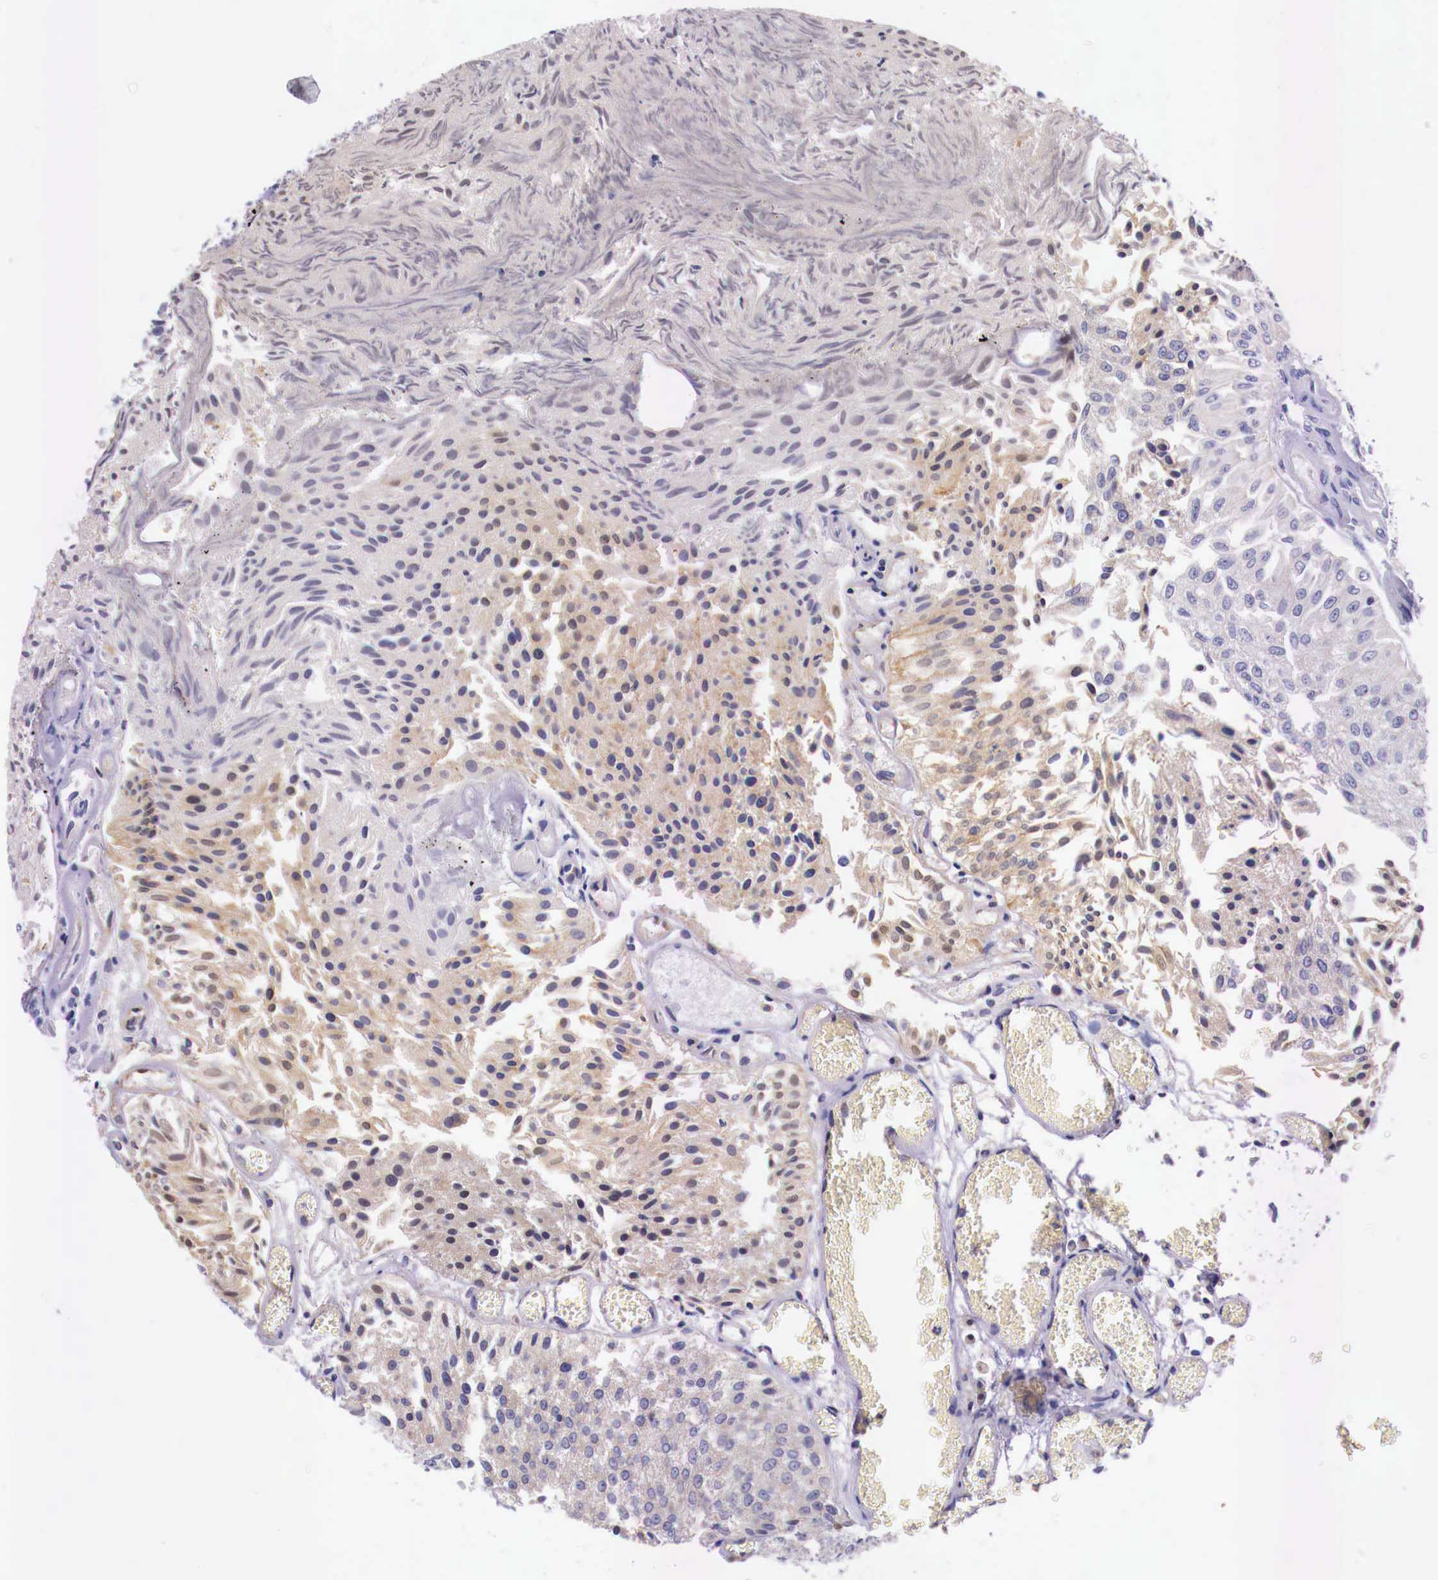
{"staining": {"intensity": "weak", "quantity": "25%-75%", "location": "cytoplasmic/membranous"}, "tissue": "urothelial cancer", "cell_type": "Tumor cells", "image_type": "cancer", "snomed": [{"axis": "morphology", "description": "Urothelial carcinoma, Low grade"}, {"axis": "topography", "description": "Urinary bladder"}], "caption": "Protein analysis of urothelial carcinoma (low-grade) tissue reveals weak cytoplasmic/membranous expression in about 25%-75% of tumor cells.", "gene": "GRIPAP1", "patient": {"sex": "male", "age": 86}}